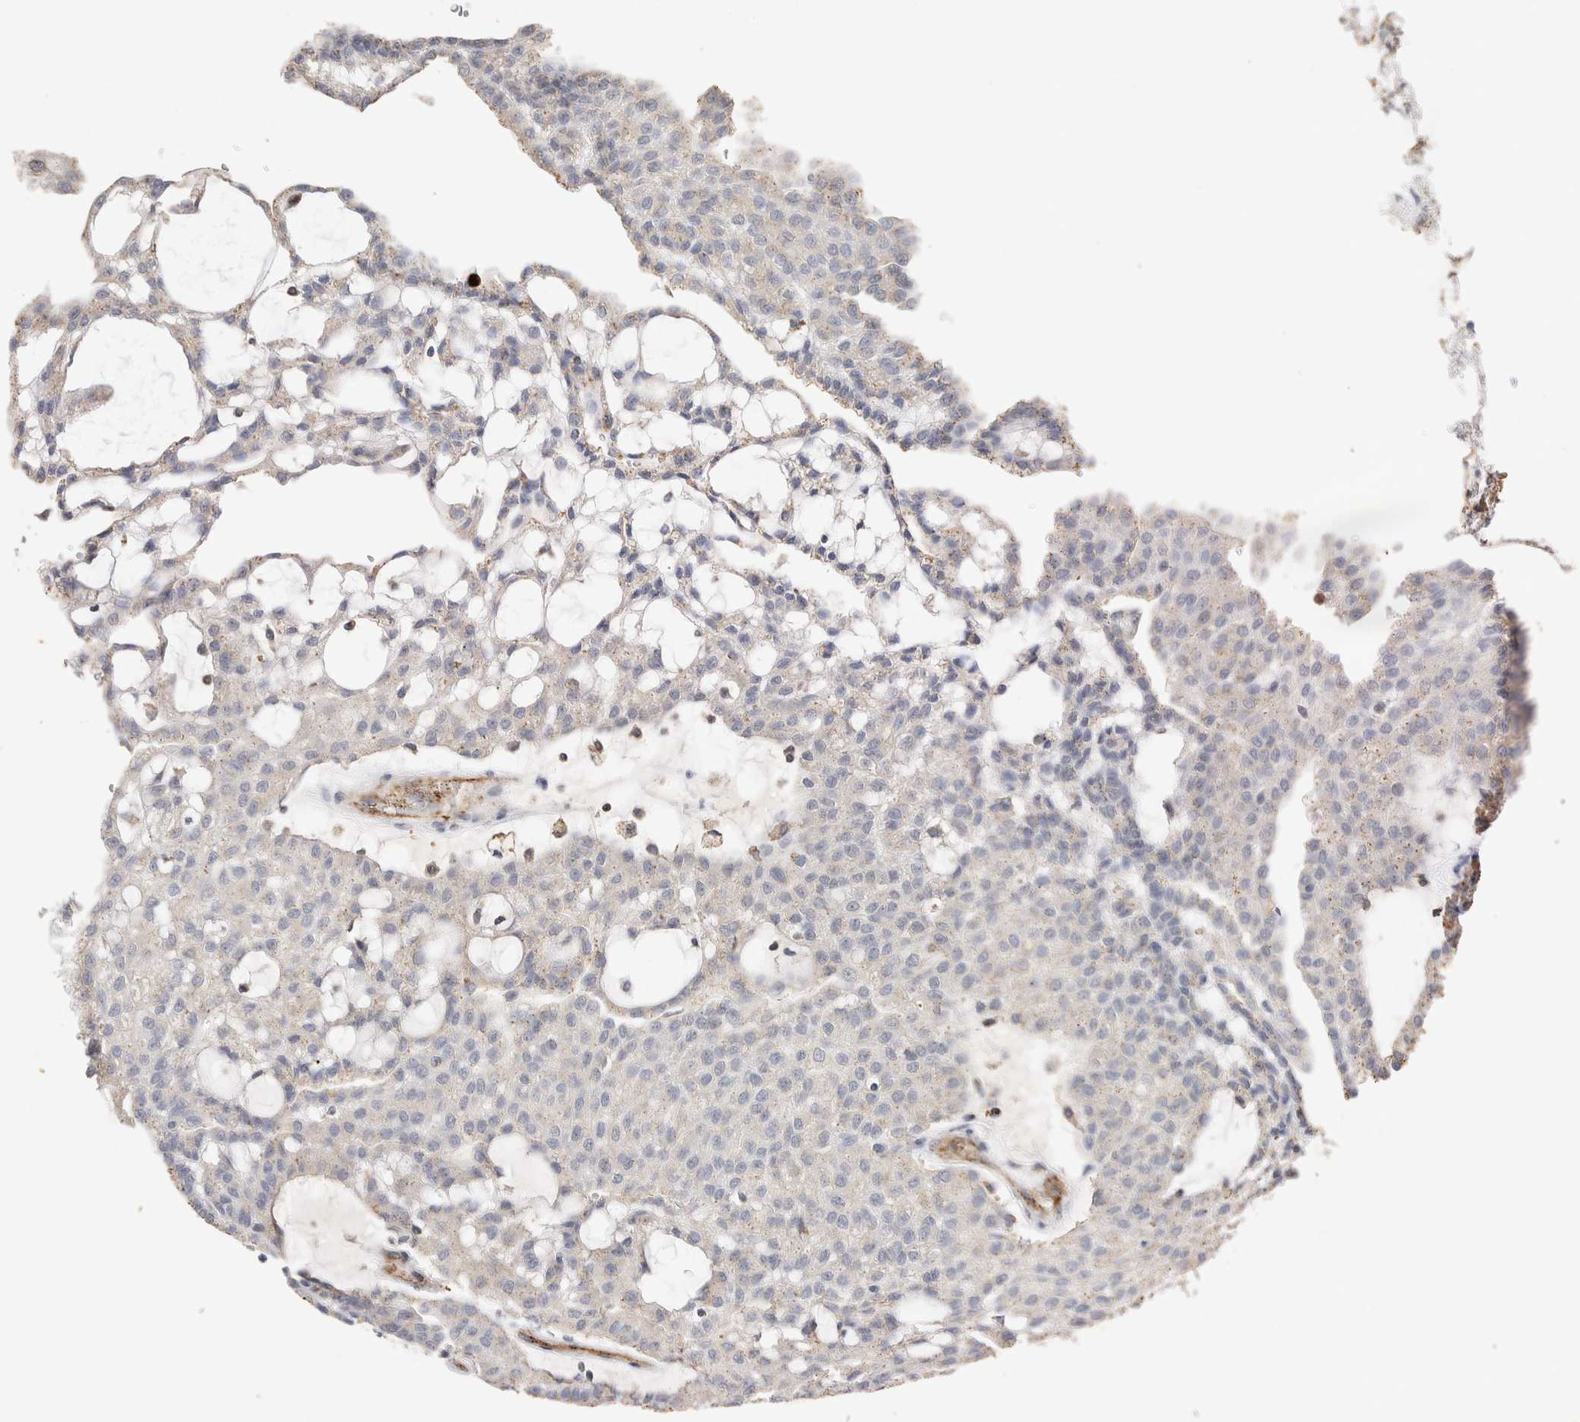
{"staining": {"intensity": "negative", "quantity": "none", "location": "none"}, "tissue": "renal cancer", "cell_type": "Tumor cells", "image_type": "cancer", "snomed": [{"axis": "morphology", "description": "Adenocarcinoma, NOS"}, {"axis": "topography", "description": "Kidney"}], "caption": "Immunohistochemistry (IHC) image of human renal adenocarcinoma stained for a protein (brown), which demonstrates no staining in tumor cells.", "gene": "NSMAF", "patient": {"sex": "male", "age": 63}}